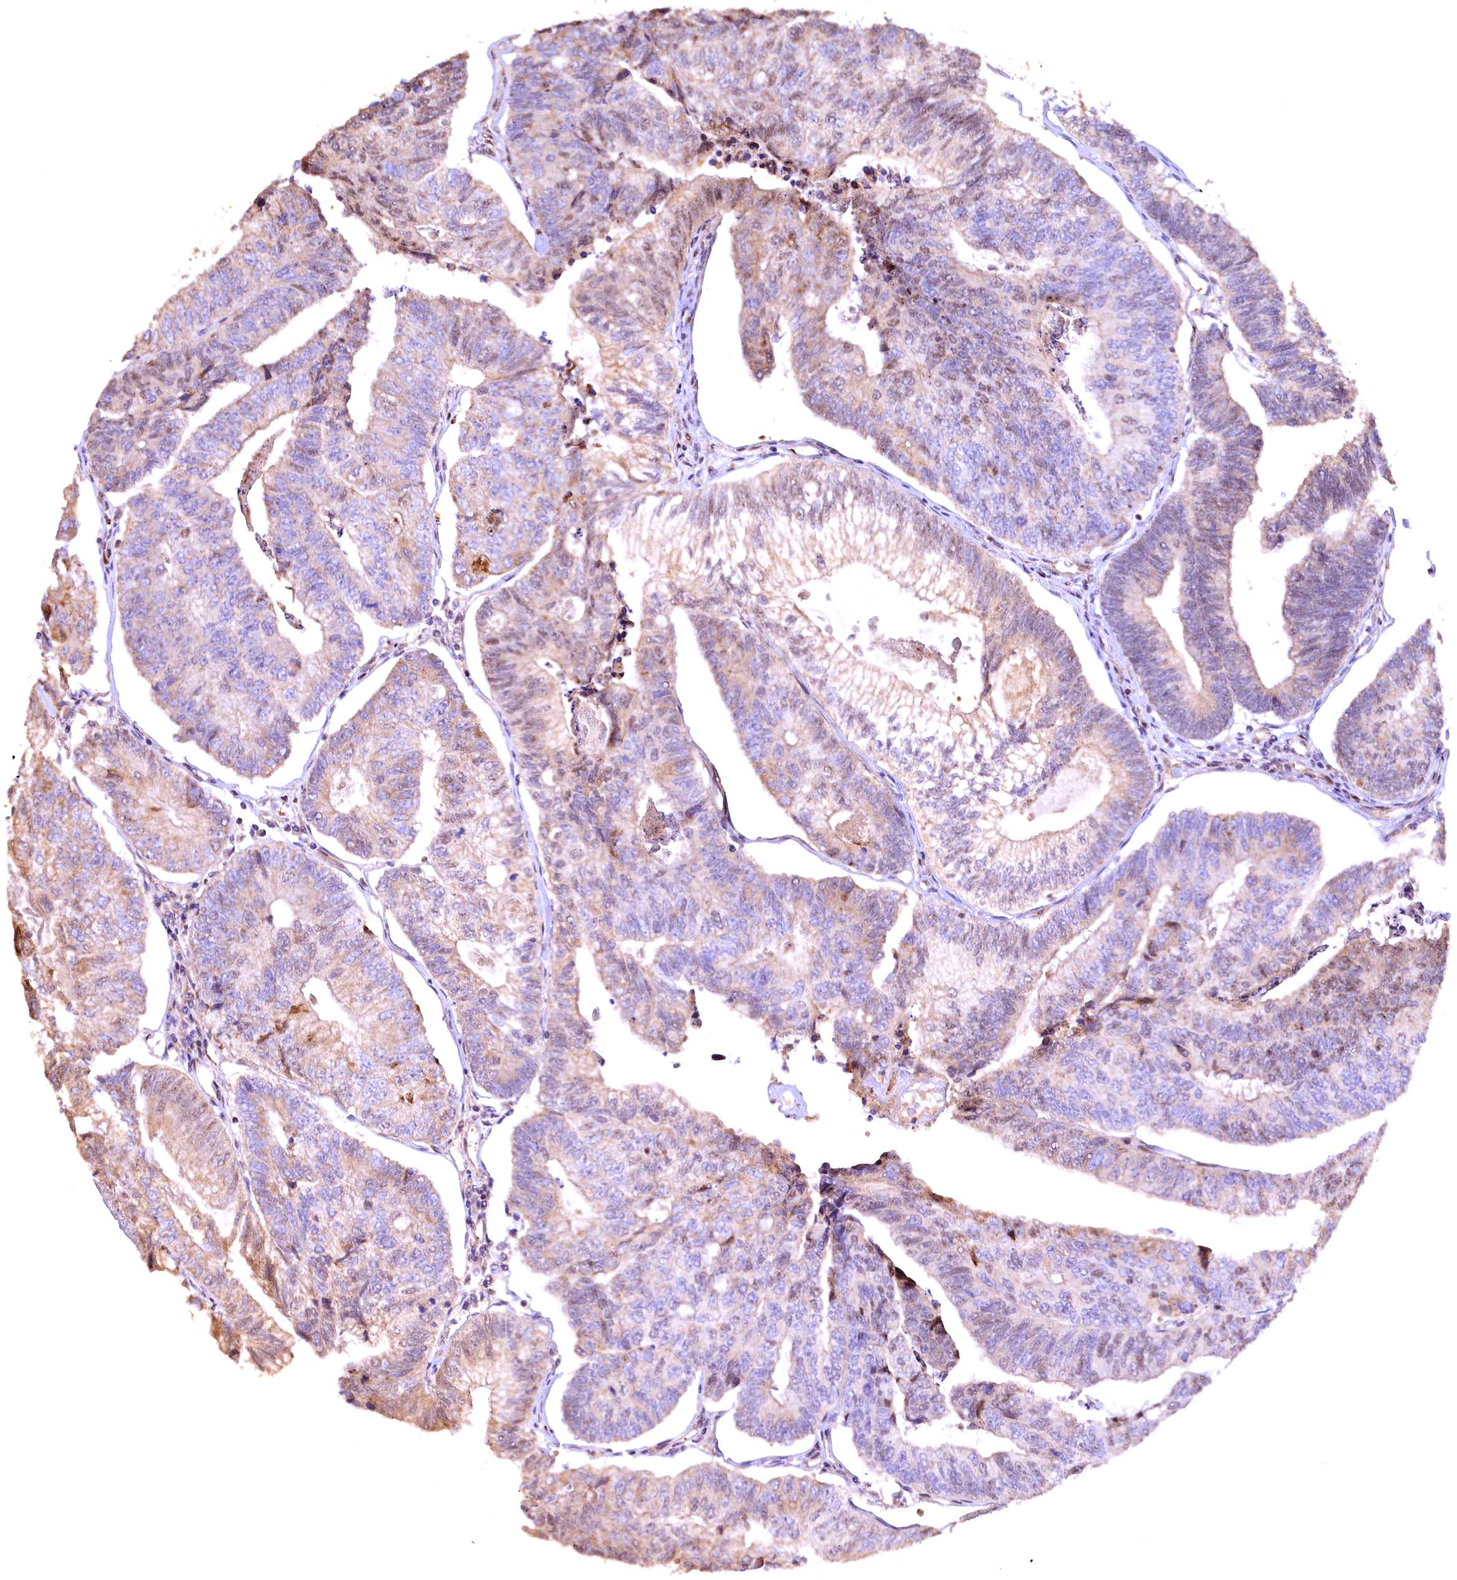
{"staining": {"intensity": "moderate", "quantity": "<25%", "location": "cytoplasmic/membranous,nuclear"}, "tissue": "colorectal cancer", "cell_type": "Tumor cells", "image_type": "cancer", "snomed": [{"axis": "morphology", "description": "Adenocarcinoma, NOS"}, {"axis": "topography", "description": "Colon"}], "caption": "Immunohistochemical staining of adenocarcinoma (colorectal) displays low levels of moderate cytoplasmic/membranous and nuclear expression in about <25% of tumor cells. The staining was performed using DAB (3,3'-diaminobenzidine), with brown indicating positive protein expression. Nuclei are stained blue with hematoxylin.", "gene": "FUZ", "patient": {"sex": "female", "age": 67}}